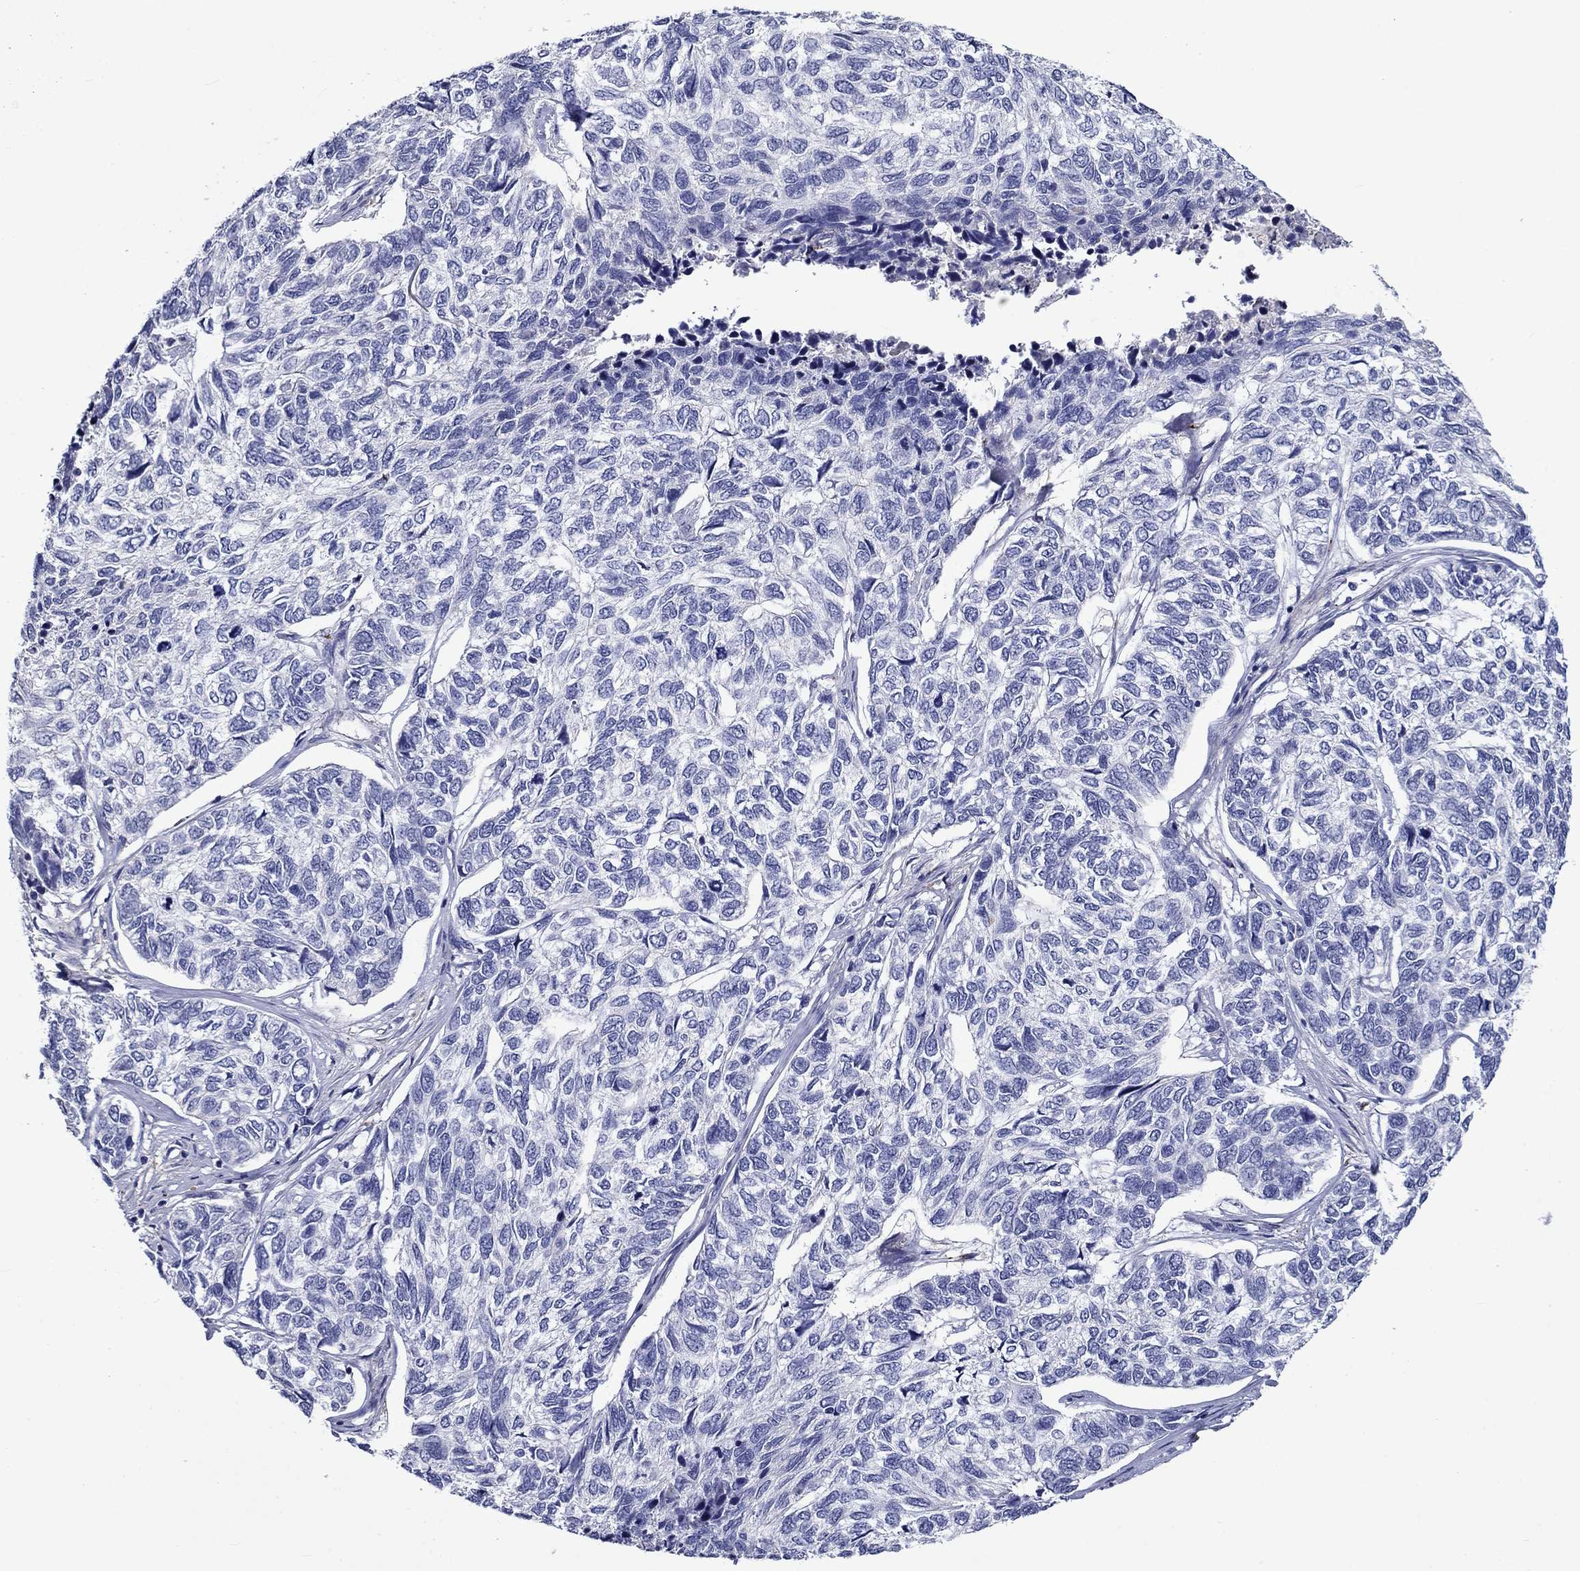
{"staining": {"intensity": "negative", "quantity": "none", "location": "none"}, "tissue": "skin cancer", "cell_type": "Tumor cells", "image_type": "cancer", "snomed": [{"axis": "morphology", "description": "Basal cell carcinoma"}, {"axis": "topography", "description": "Skin"}], "caption": "Micrograph shows no protein staining in tumor cells of skin cancer tissue.", "gene": "CNDP1", "patient": {"sex": "female", "age": 65}}